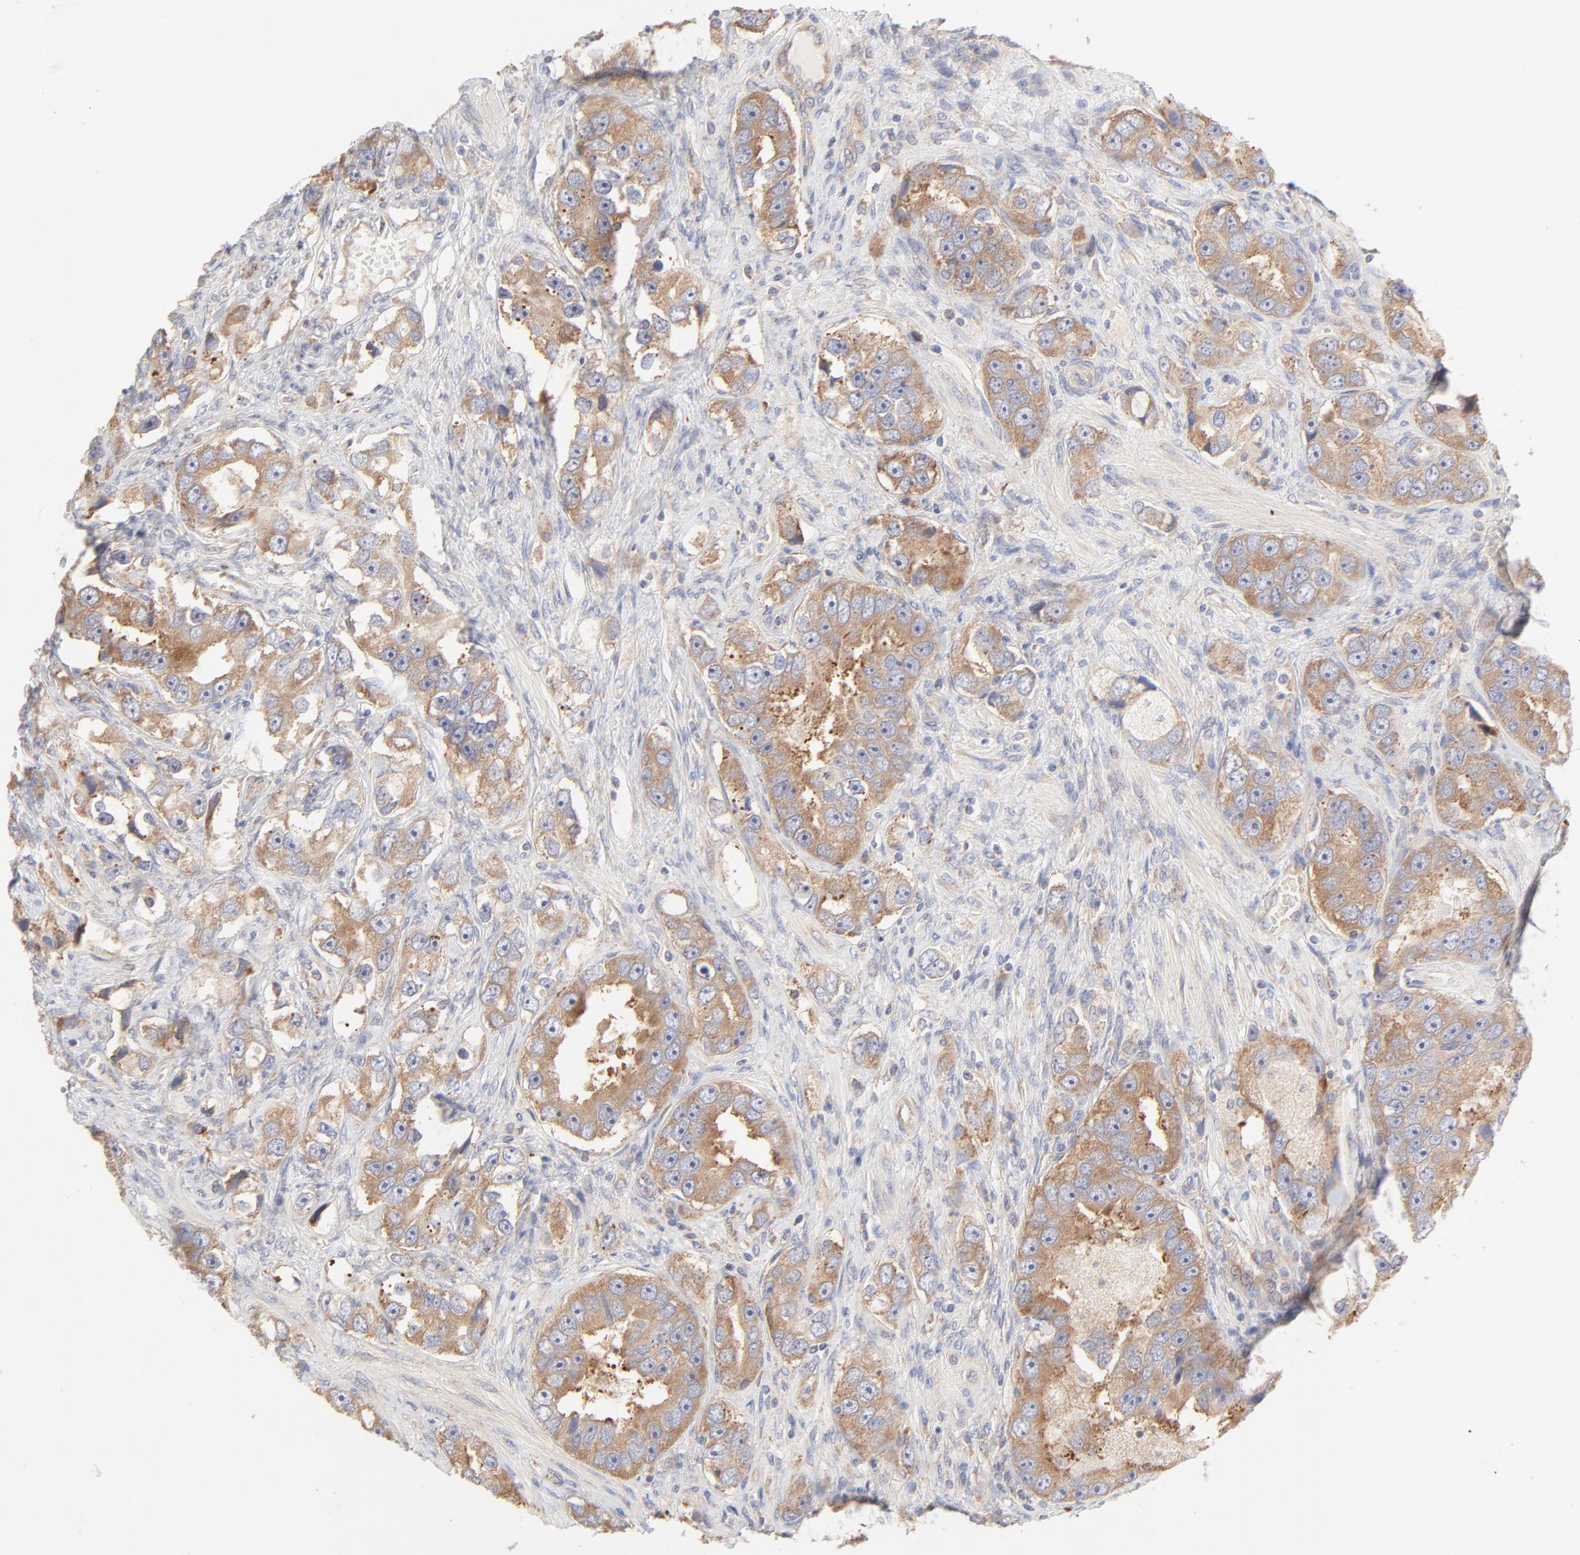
{"staining": {"intensity": "moderate", "quantity": ">75%", "location": "cytoplasmic/membranous"}, "tissue": "prostate cancer", "cell_type": "Tumor cells", "image_type": "cancer", "snomed": [{"axis": "morphology", "description": "Adenocarcinoma, High grade"}, {"axis": "topography", "description": "Prostate"}], "caption": "IHC (DAB) staining of human prostate cancer reveals moderate cytoplasmic/membranous protein staining in about >75% of tumor cells.", "gene": "RPS21", "patient": {"sex": "male", "age": 63}}